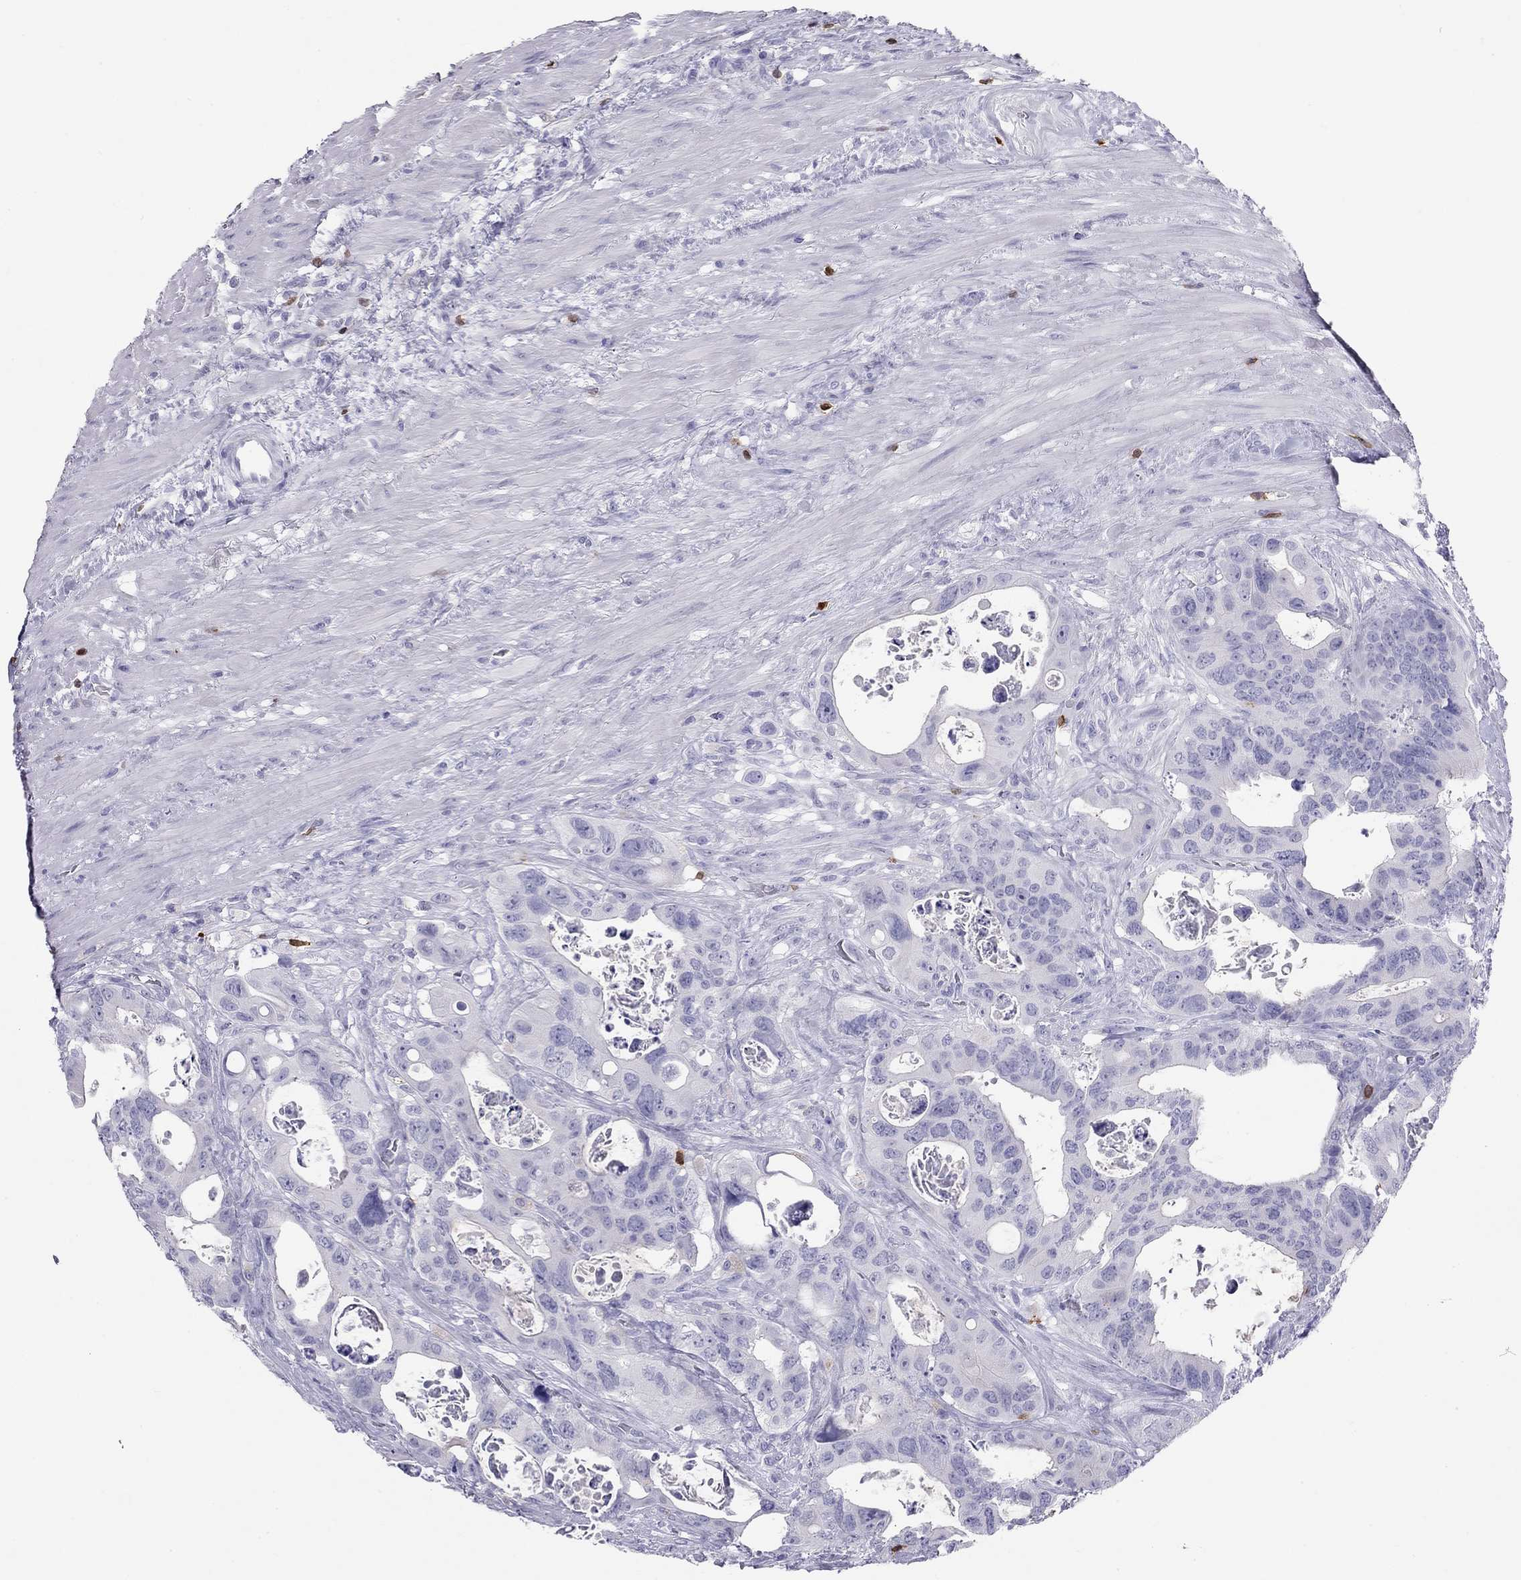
{"staining": {"intensity": "negative", "quantity": "none", "location": "none"}, "tissue": "colorectal cancer", "cell_type": "Tumor cells", "image_type": "cancer", "snomed": [{"axis": "morphology", "description": "Adenocarcinoma, NOS"}, {"axis": "topography", "description": "Rectum"}], "caption": "Tumor cells show no significant protein positivity in colorectal cancer (adenocarcinoma). (Stains: DAB (3,3'-diaminobenzidine) IHC with hematoxylin counter stain, Microscopy: brightfield microscopy at high magnification).", "gene": "SH2D2A", "patient": {"sex": "male", "age": 64}}